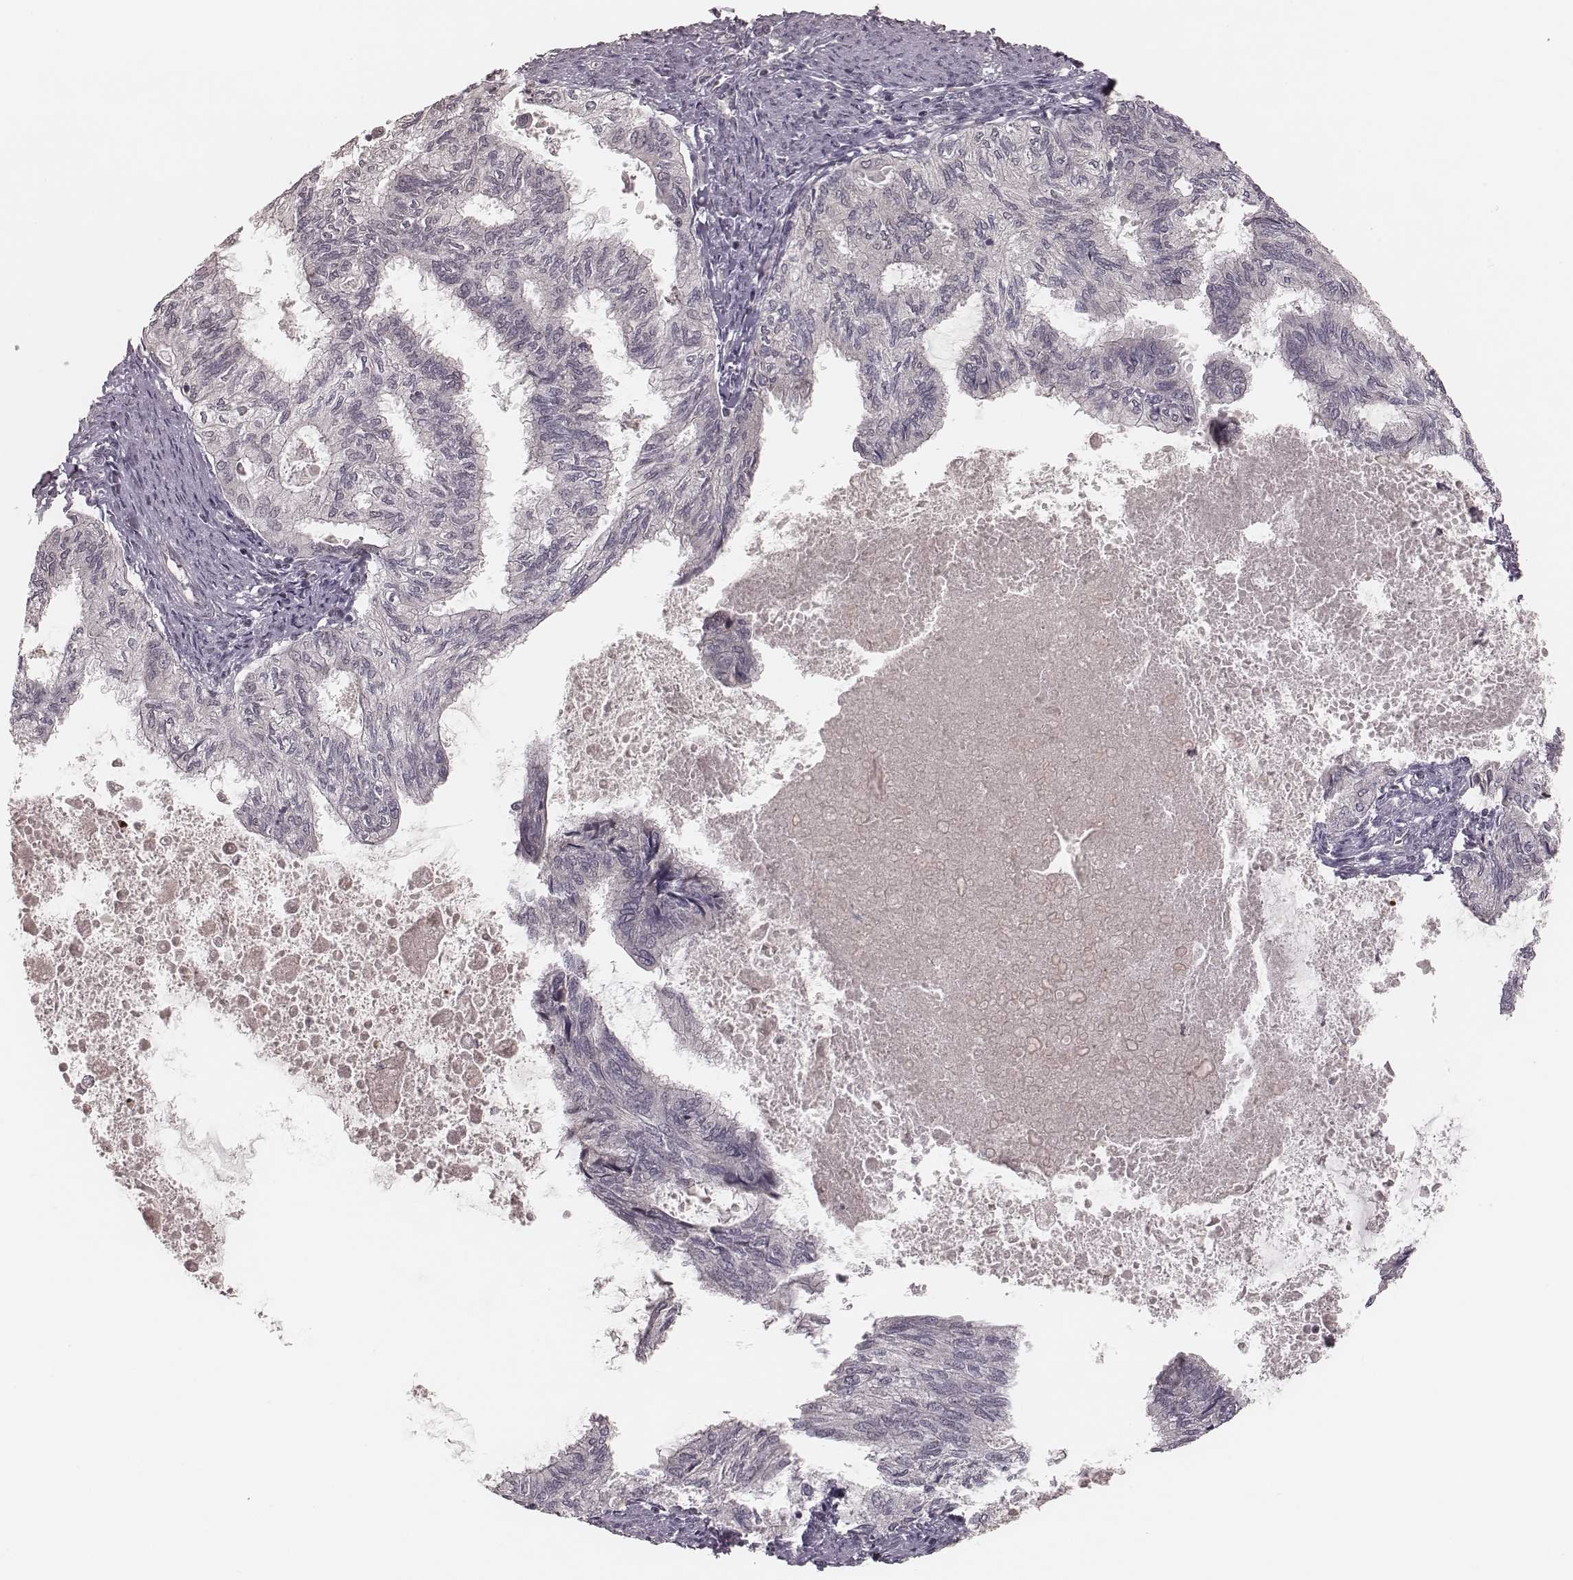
{"staining": {"intensity": "negative", "quantity": "none", "location": "none"}, "tissue": "endometrial cancer", "cell_type": "Tumor cells", "image_type": "cancer", "snomed": [{"axis": "morphology", "description": "Adenocarcinoma, NOS"}, {"axis": "topography", "description": "Endometrium"}], "caption": "There is no significant expression in tumor cells of endometrial cancer (adenocarcinoma). The staining was performed using DAB (3,3'-diaminobenzidine) to visualize the protein expression in brown, while the nuclei were stained in blue with hematoxylin (Magnification: 20x).", "gene": "IL5", "patient": {"sex": "female", "age": 86}}